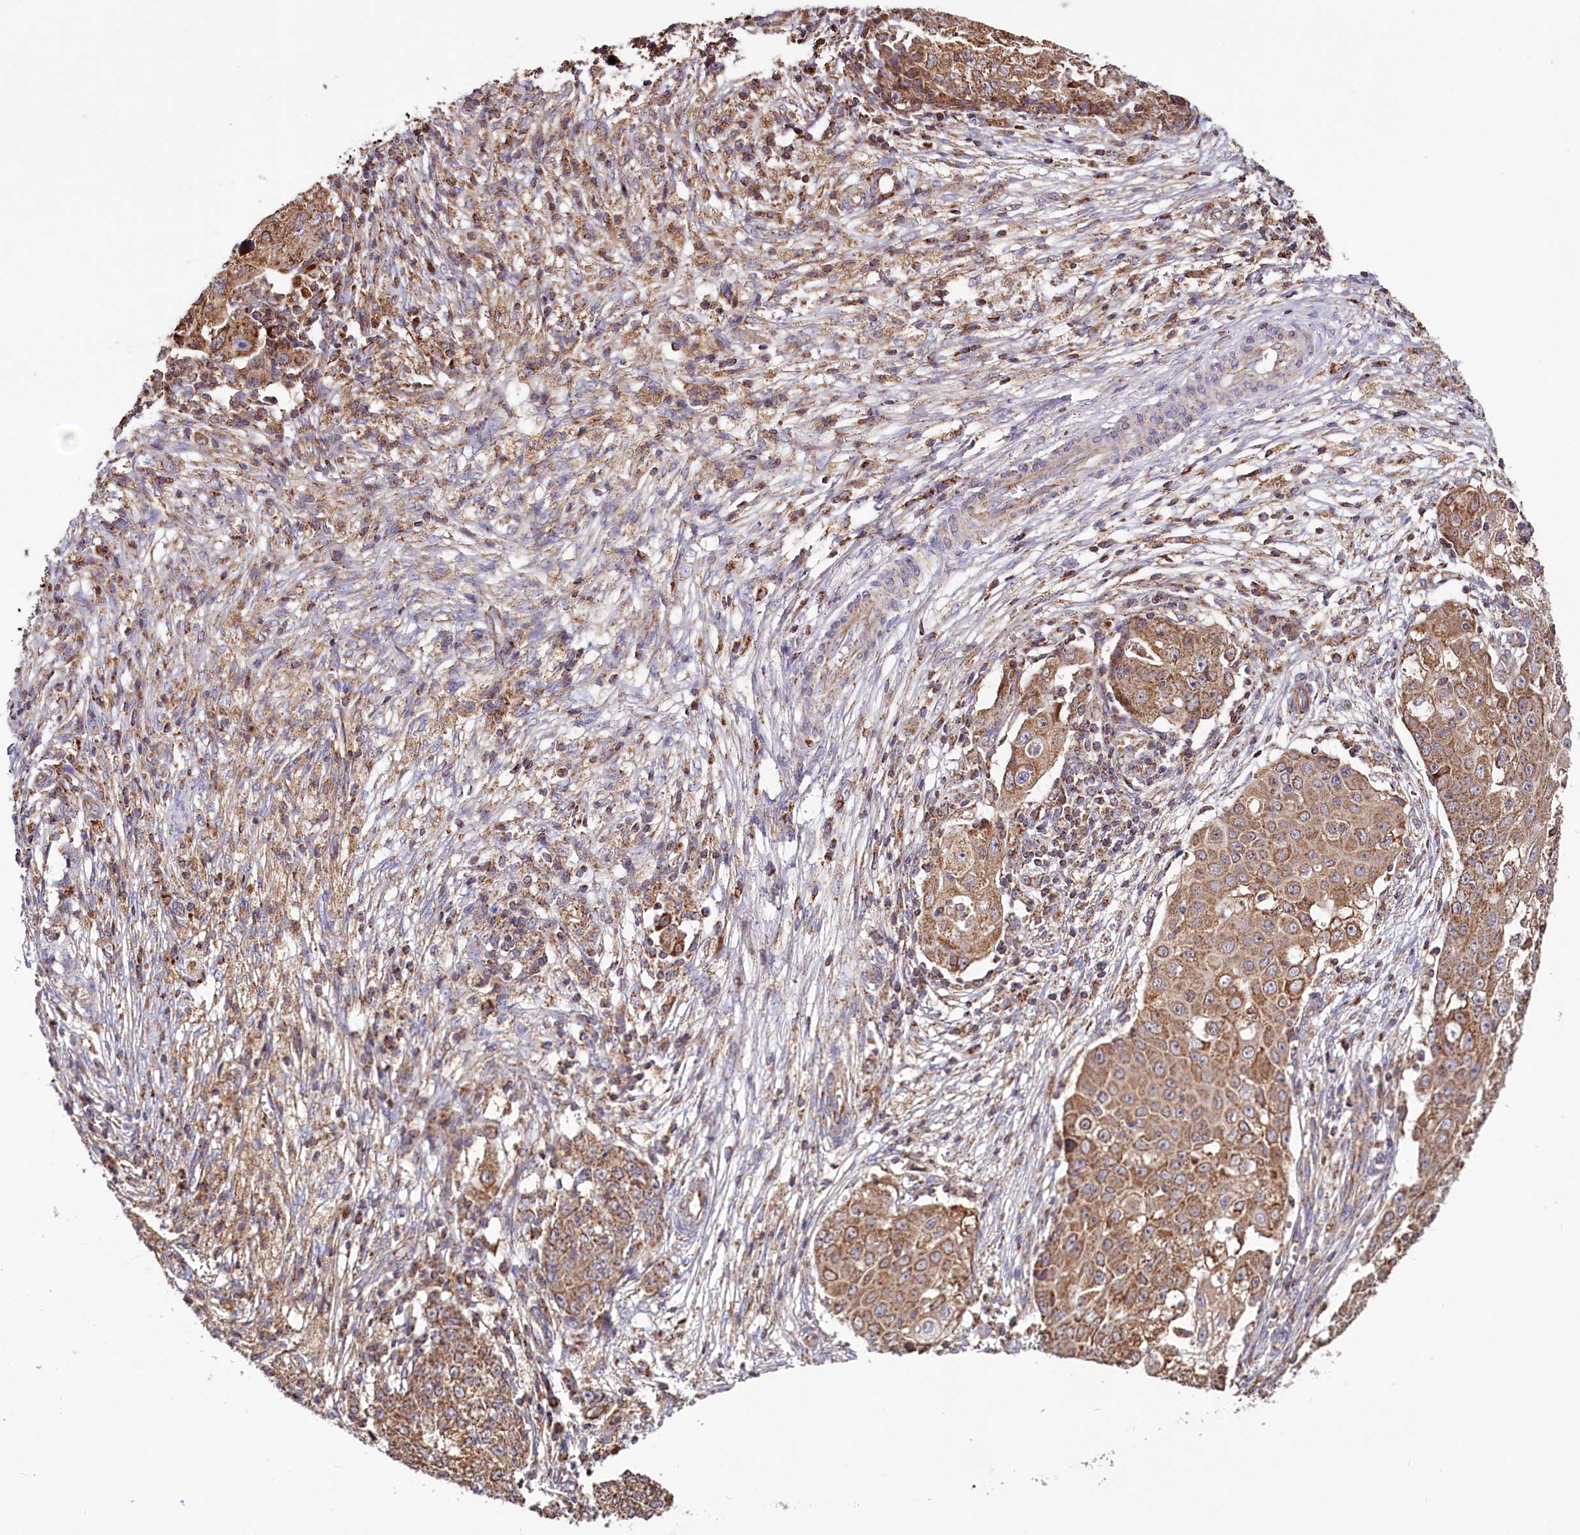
{"staining": {"intensity": "moderate", "quantity": ">75%", "location": "cytoplasmic/membranous"}, "tissue": "ovarian cancer", "cell_type": "Tumor cells", "image_type": "cancer", "snomed": [{"axis": "morphology", "description": "Carcinoma, endometroid"}, {"axis": "topography", "description": "Ovary"}], "caption": "A high-resolution histopathology image shows immunohistochemistry (IHC) staining of ovarian endometroid carcinoma, which demonstrates moderate cytoplasmic/membranous positivity in about >75% of tumor cells. (IHC, brightfield microscopy, high magnification).", "gene": "NUDT15", "patient": {"sex": "female", "age": 42}}